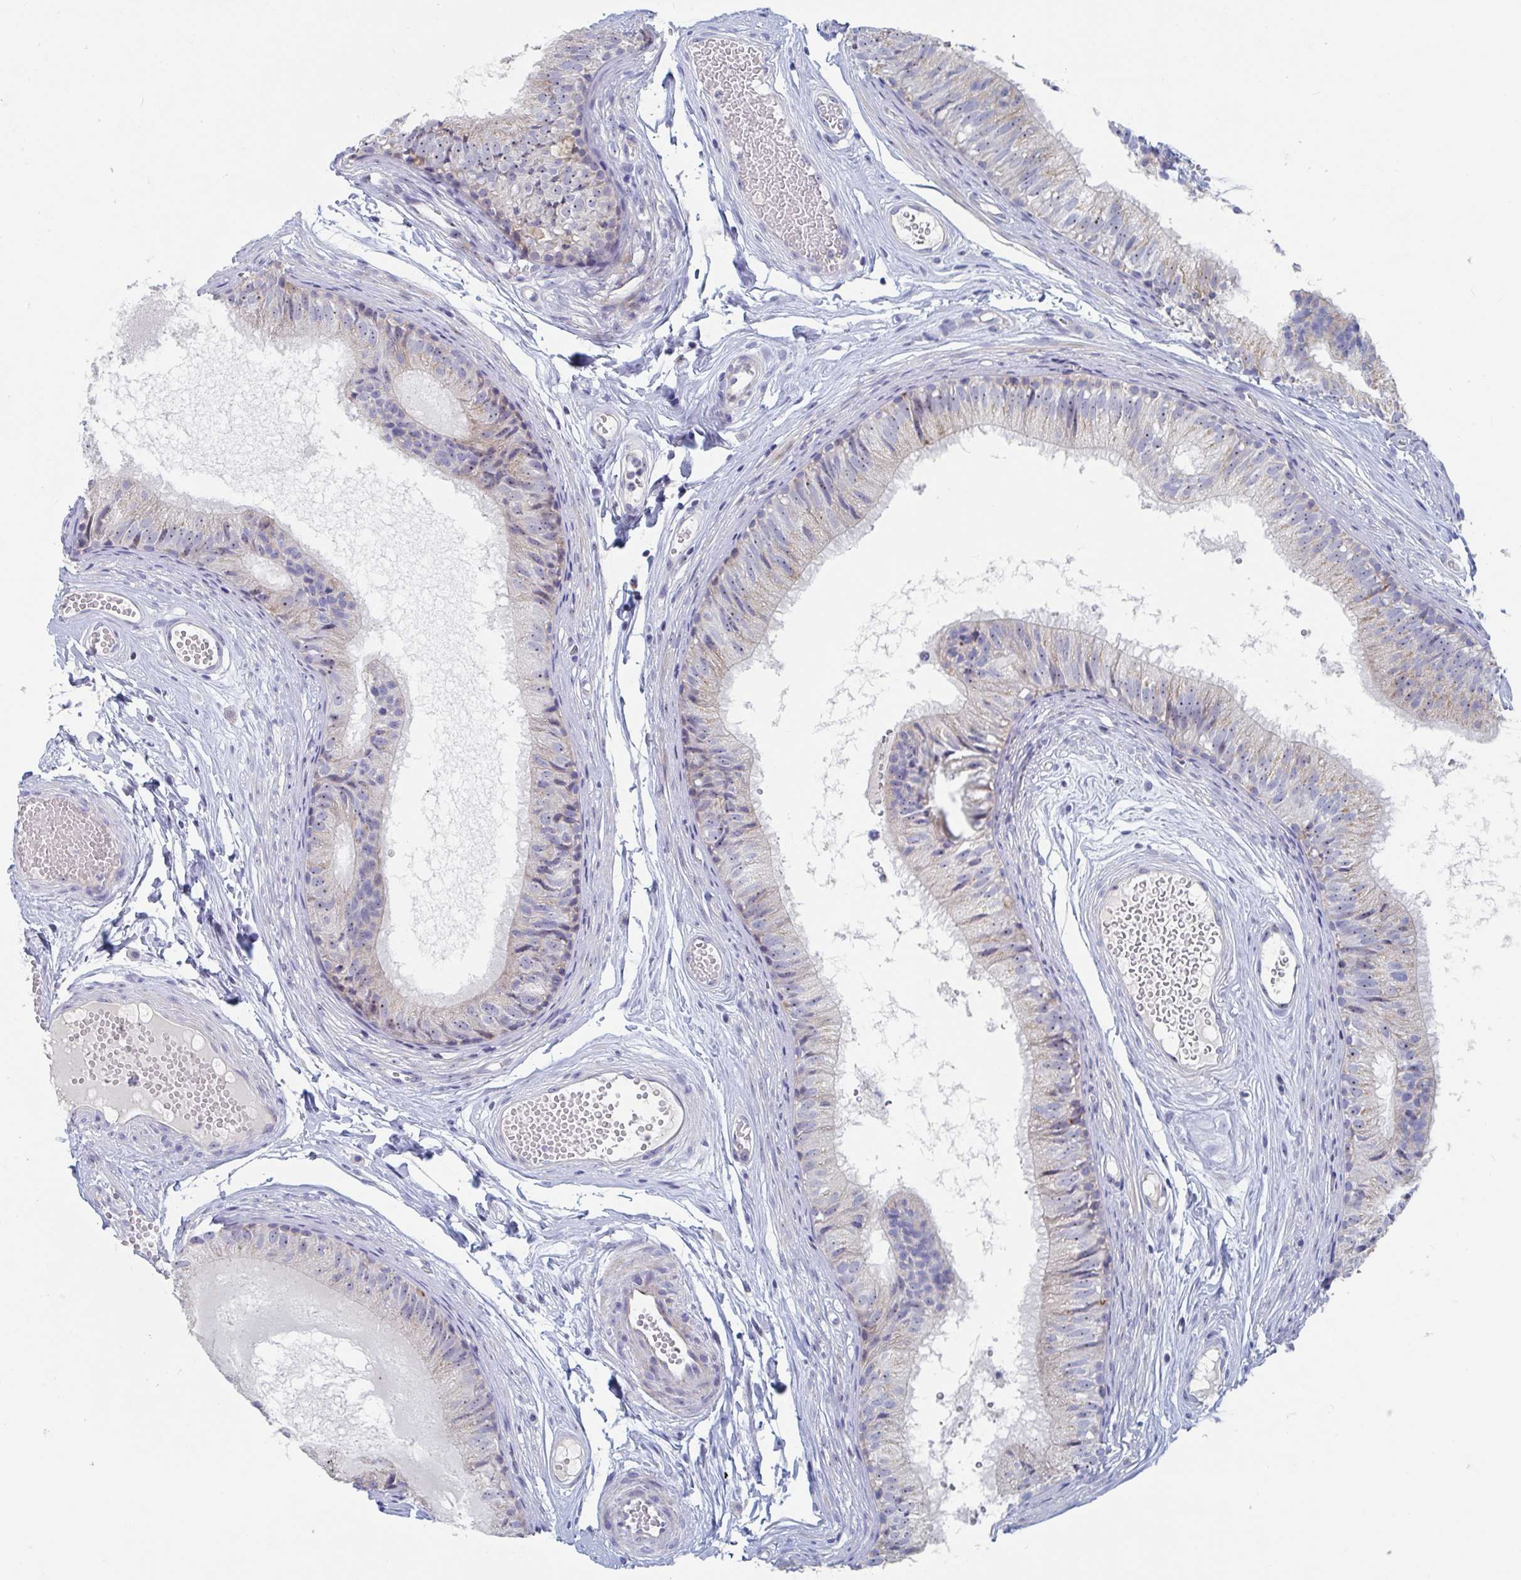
{"staining": {"intensity": "strong", "quantity": "<25%", "location": "cytoplasmic/membranous,nuclear"}, "tissue": "epididymis", "cell_type": "Glandular cells", "image_type": "normal", "snomed": [{"axis": "morphology", "description": "Normal tissue, NOS"}, {"axis": "morphology", "description": "Seminoma, NOS"}, {"axis": "topography", "description": "Testis"}, {"axis": "topography", "description": "Epididymis"}], "caption": "Strong cytoplasmic/membranous,nuclear protein staining is seen in approximately <25% of glandular cells in epididymis. Using DAB (brown) and hematoxylin (blue) stains, captured at high magnification using brightfield microscopy.", "gene": "MRPL53", "patient": {"sex": "male", "age": 34}}